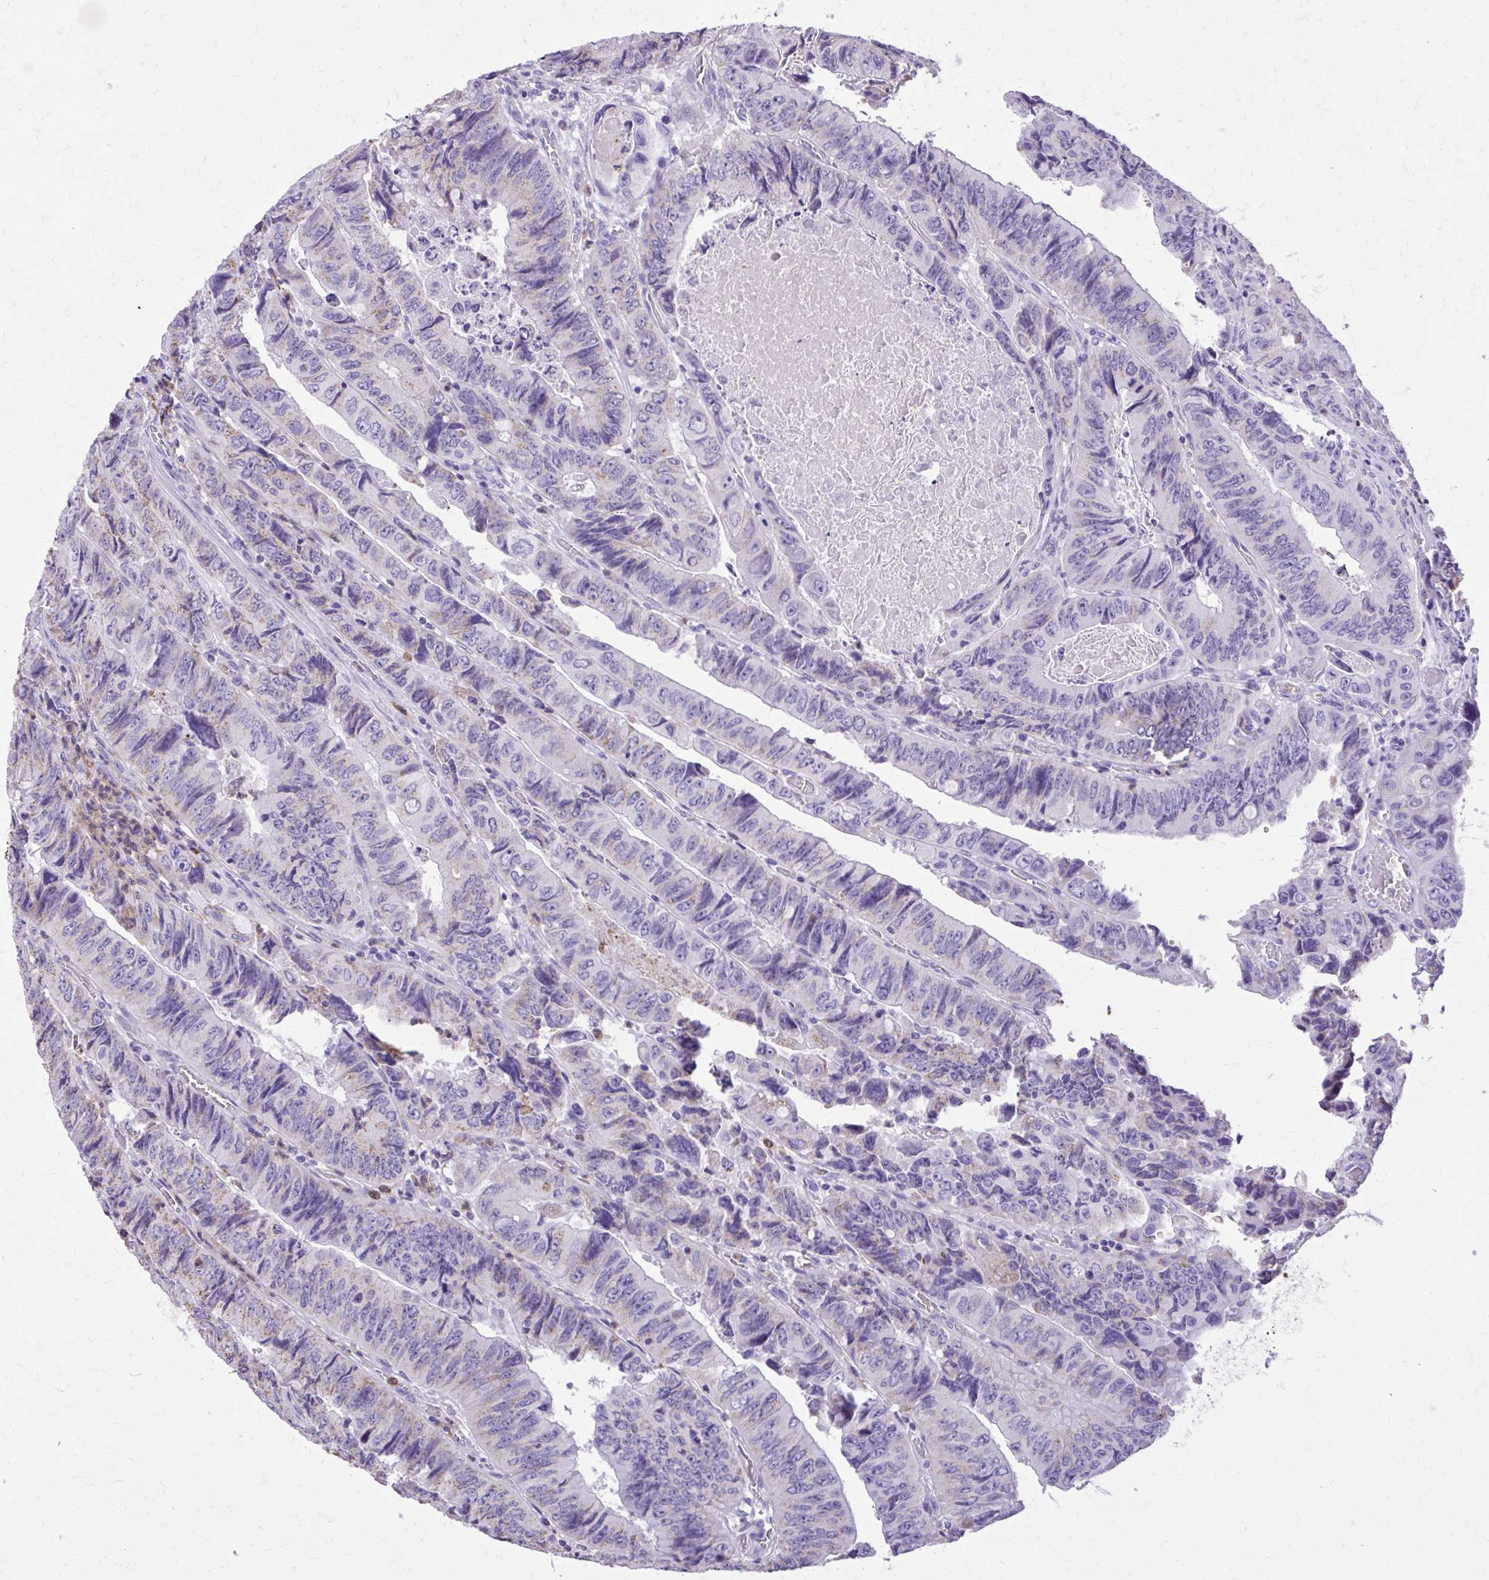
{"staining": {"intensity": "weak", "quantity": "<25%", "location": "cytoplasmic/membranous"}, "tissue": "colorectal cancer", "cell_type": "Tumor cells", "image_type": "cancer", "snomed": [{"axis": "morphology", "description": "Adenocarcinoma, NOS"}, {"axis": "topography", "description": "Colon"}], "caption": "A high-resolution photomicrograph shows immunohistochemistry (IHC) staining of colorectal adenocarcinoma, which exhibits no significant expression in tumor cells.", "gene": "CAT", "patient": {"sex": "female", "age": 84}}